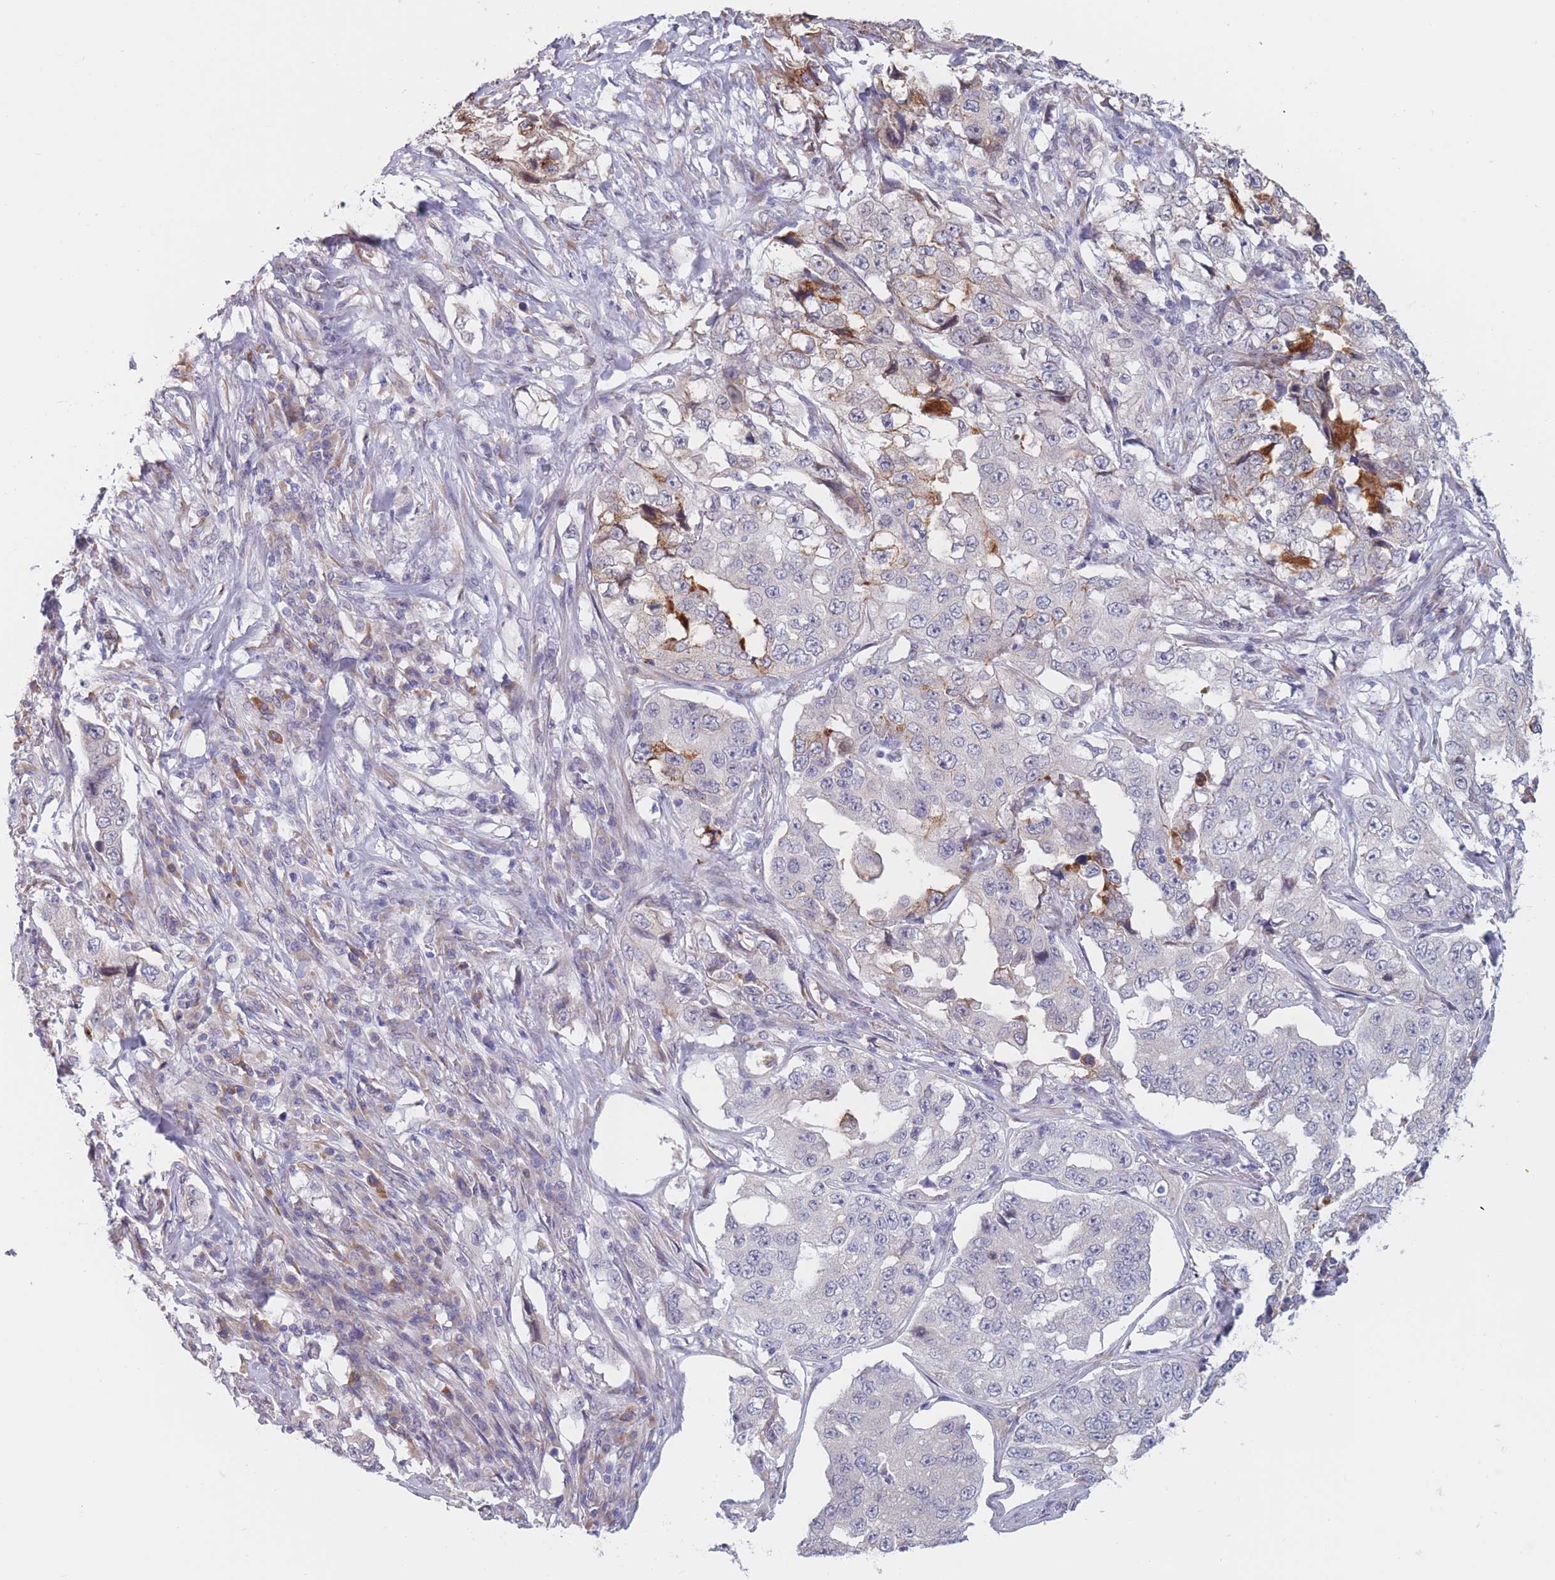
{"staining": {"intensity": "negative", "quantity": "none", "location": "none"}, "tissue": "lung cancer", "cell_type": "Tumor cells", "image_type": "cancer", "snomed": [{"axis": "morphology", "description": "Adenocarcinoma, NOS"}, {"axis": "topography", "description": "Lung"}], "caption": "The image displays no significant positivity in tumor cells of lung cancer (adenocarcinoma). (Brightfield microscopy of DAB (3,3'-diaminobenzidine) immunohistochemistry (IHC) at high magnification).", "gene": "COL27A1", "patient": {"sex": "female", "age": 51}}